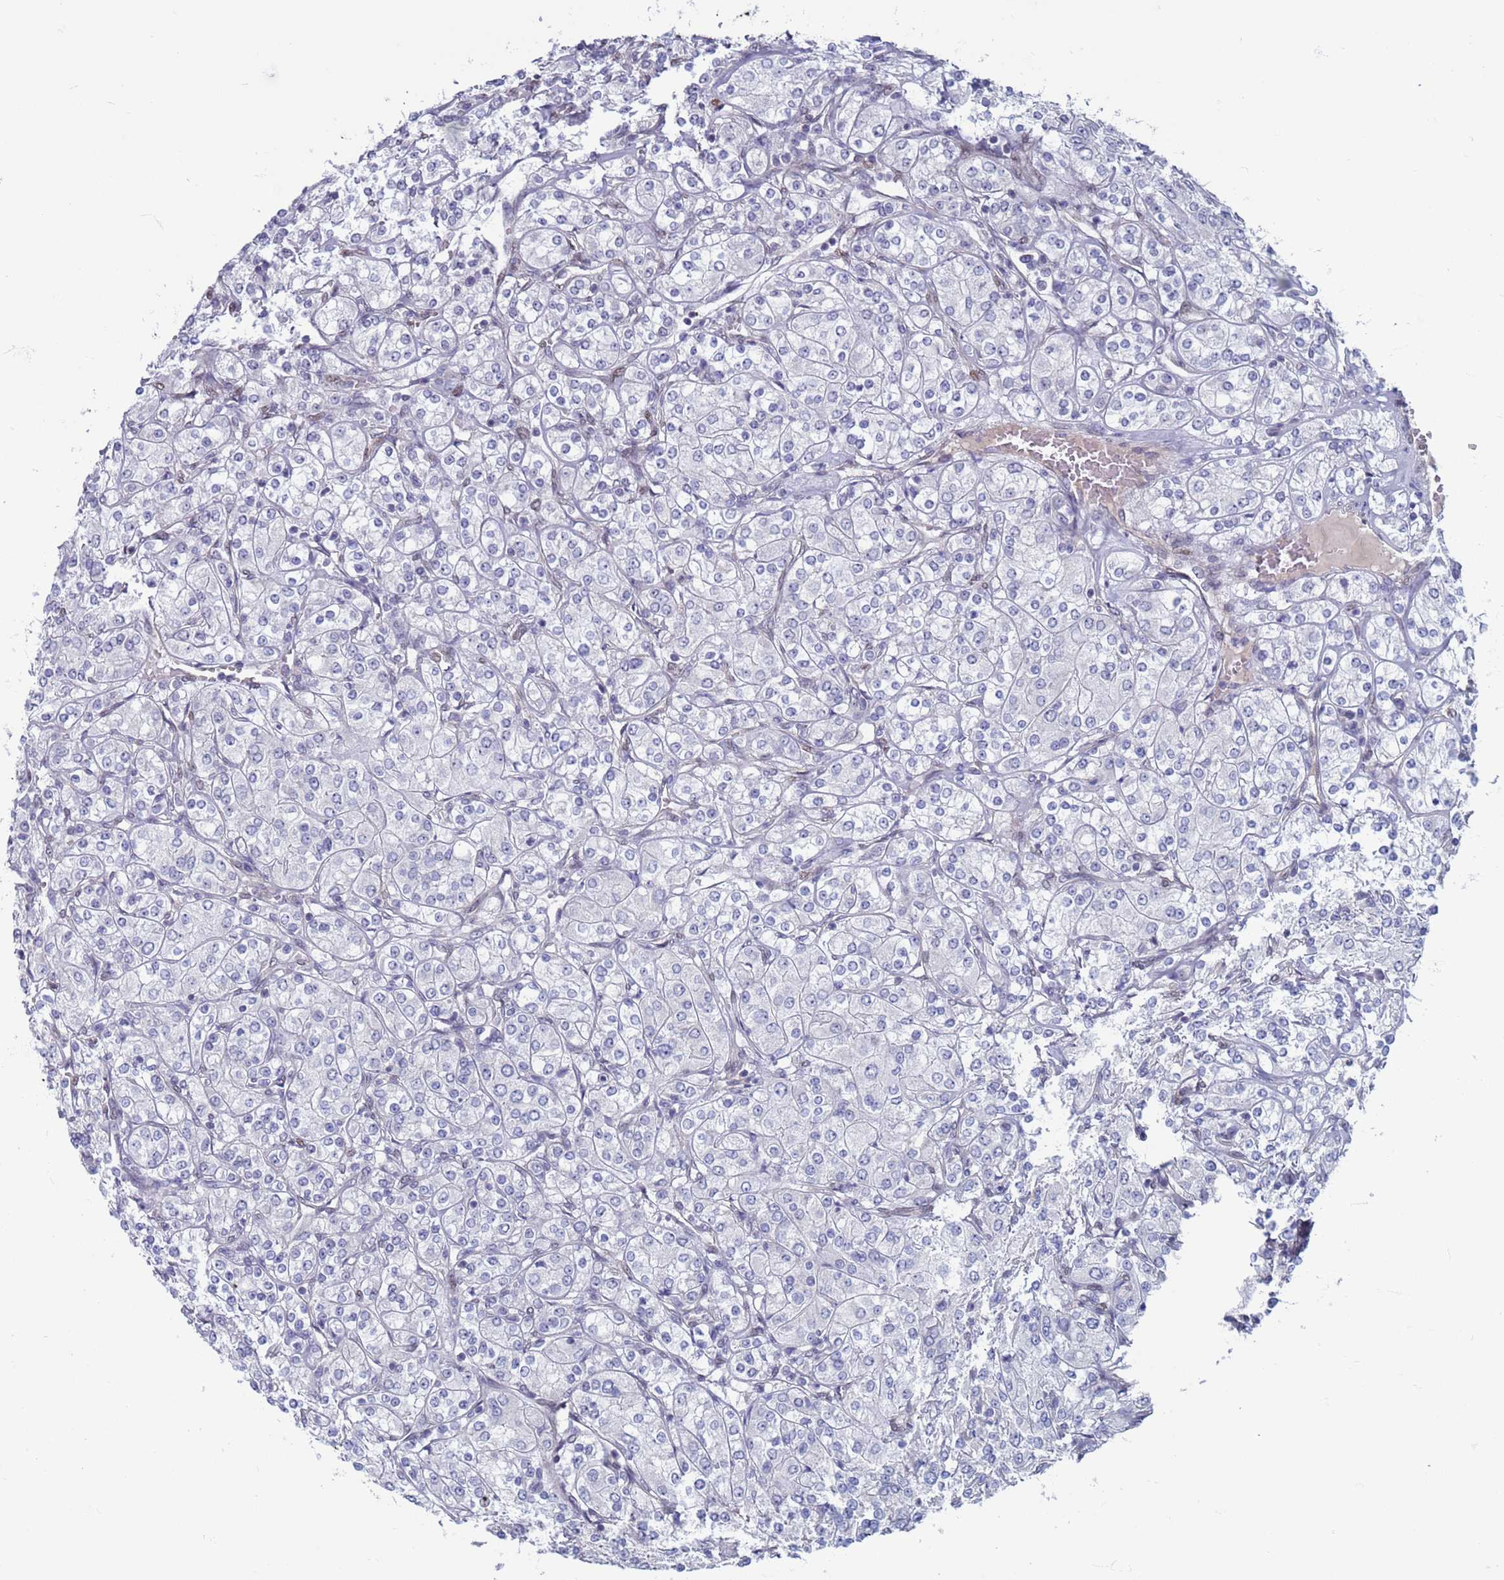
{"staining": {"intensity": "weak", "quantity": "<25%", "location": "nuclear"}, "tissue": "renal cancer", "cell_type": "Tumor cells", "image_type": "cancer", "snomed": [{"axis": "morphology", "description": "Adenocarcinoma, NOS"}, {"axis": "topography", "description": "Kidney"}], "caption": "High power microscopy photomicrograph of an immunohistochemistry image of renal cancer (adenocarcinoma), revealing no significant positivity in tumor cells. The staining is performed using DAB (3,3'-diaminobenzidine) brown chromogen with nuclei counter-stained in using hematoxylin.", "gene": "SAE1", "patient": {"sex": "male", "age": 77}}